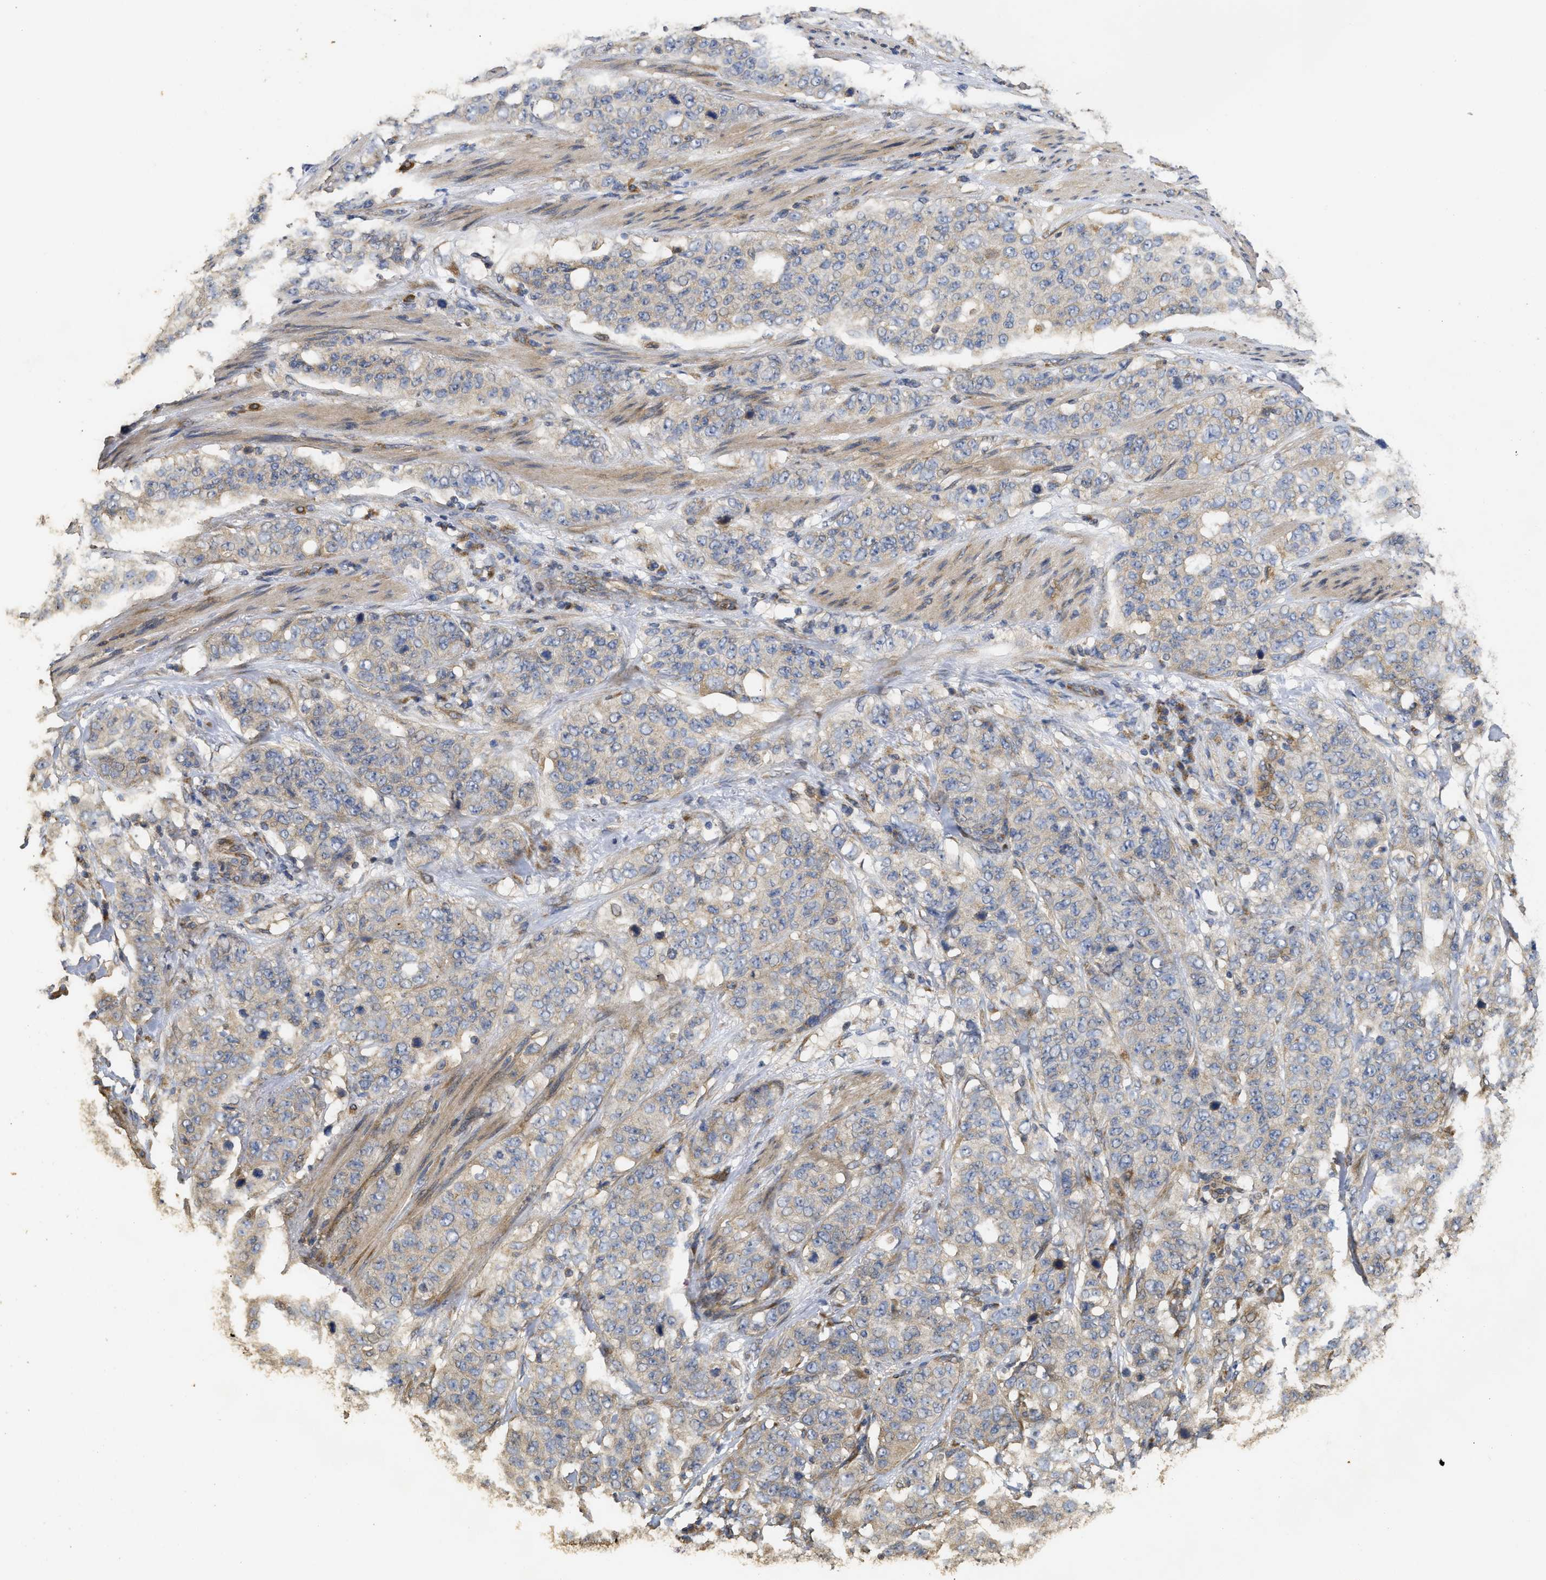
{"staining": {"intensity": "weak", "quantity": "<25%", "location": "cytoplasmic/membranous"}, "tissue": "stomach cancer", "cell_type": "Tumor cells", "image_type": "cancer", "snomed": [{"axis": "morphology", "description": "Adenocarcinoma, NOS"}, {"axis": "topography", "description": "Stomach"}], "caption": "Micrograph shows no protein staining in tumor cells of adenocarcinoma (stomach) tissue.", "gene": "NAV1", "patient": {"sex": "male", "age": 48}}